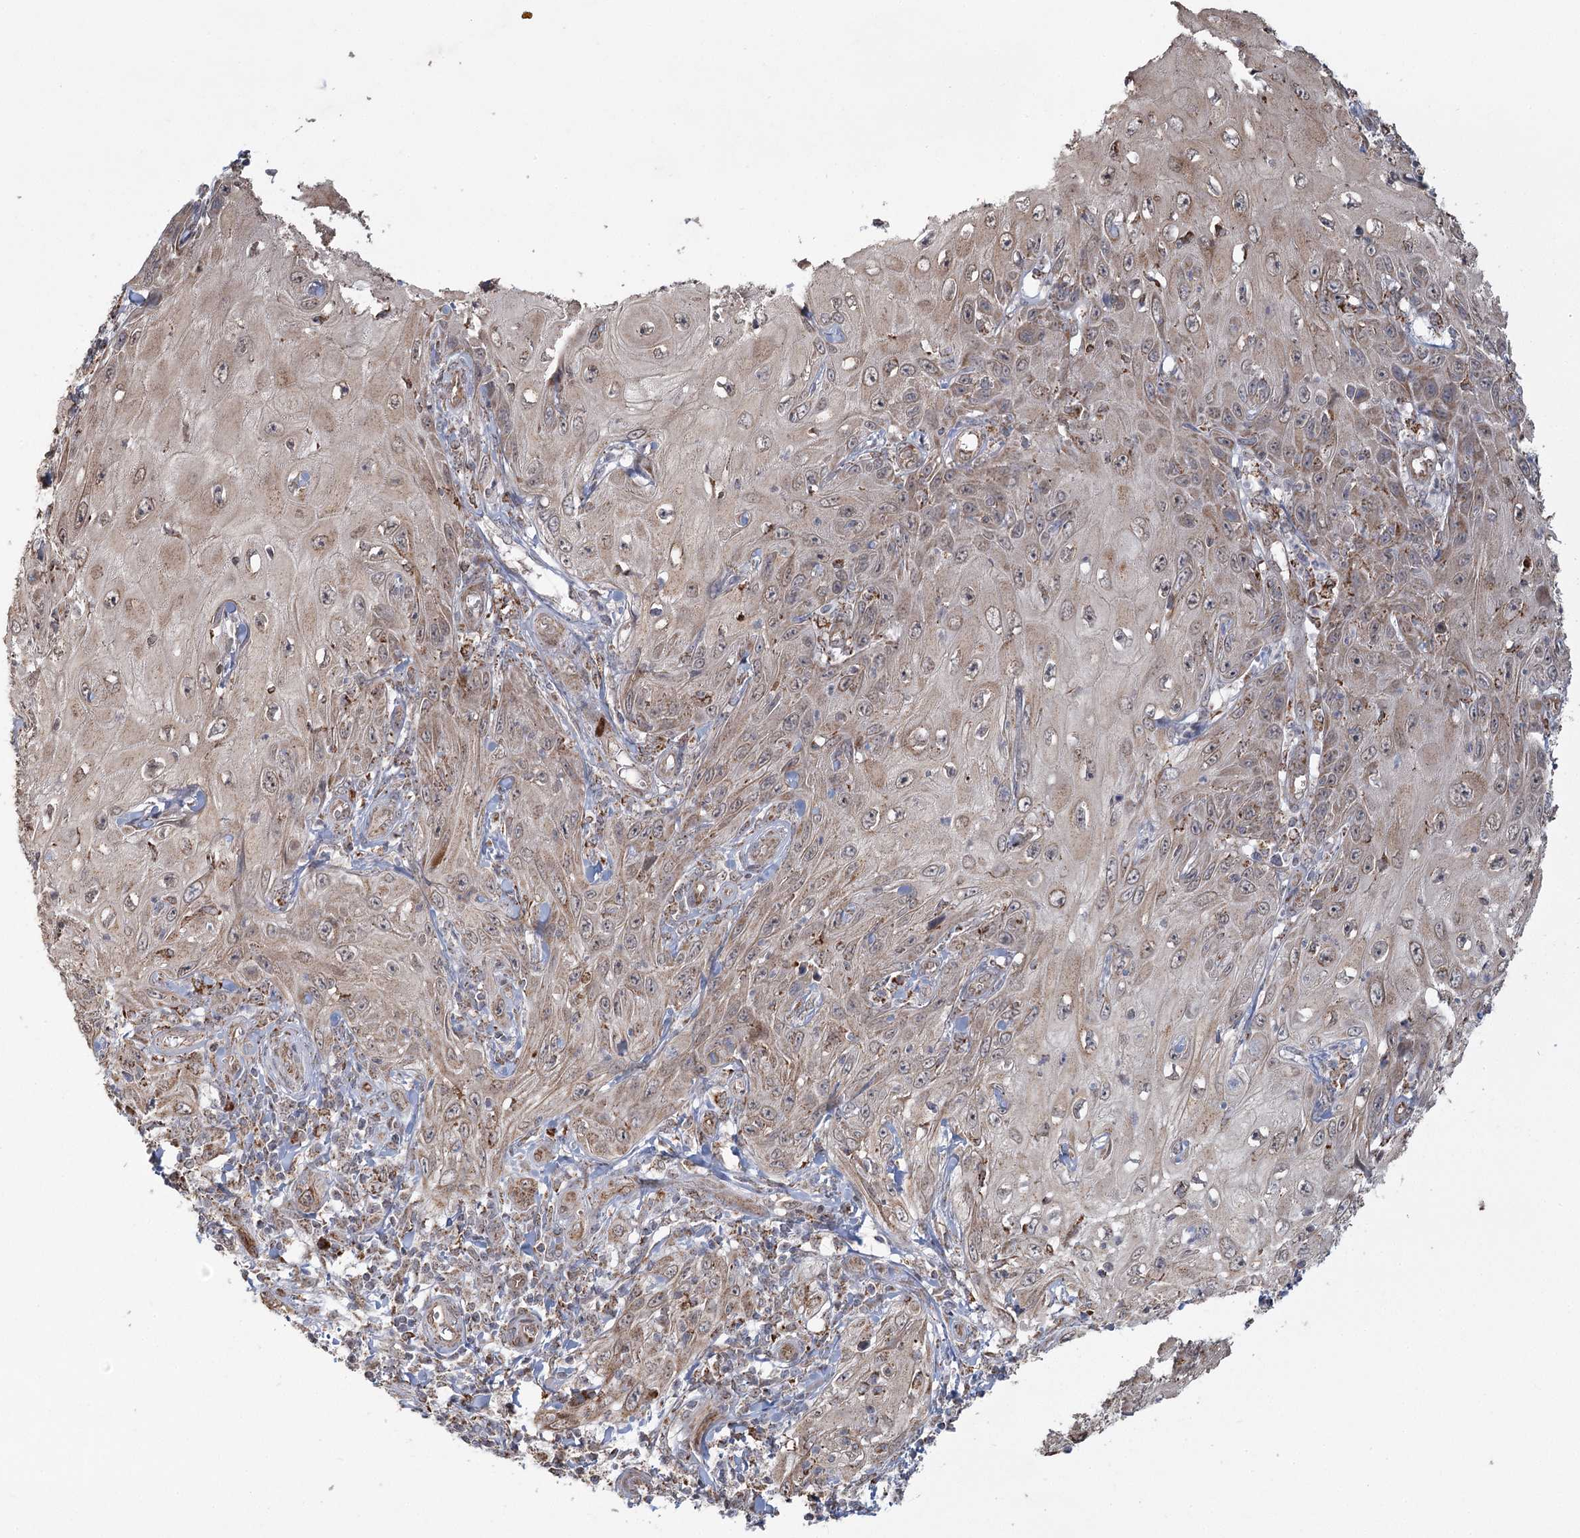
{"staining": {"intensity": "weak", "quantity": "25%-75%", "location": "cytoplasmic/membranous"}, "tissue": "skin cancer", "cell_type": "Tumor cells", "image_type": "cancer", "snomed": [{"axis": "morphology", "description": "Squamous cell carcinoma, NOS"}, {"axis": "topography", "description": "Skin"}], "caption": "DAB immunohistochemical staining of skin squamous cell carcinoma displays weak cytoplasmic/membranous protein expression in approximately 25%-75% of tumor cells. (brown staining indicates protein expression, while blue staining denotes nuclei).", "gene": "LACTB", "patient": {"sex": "female", "age": 73}}